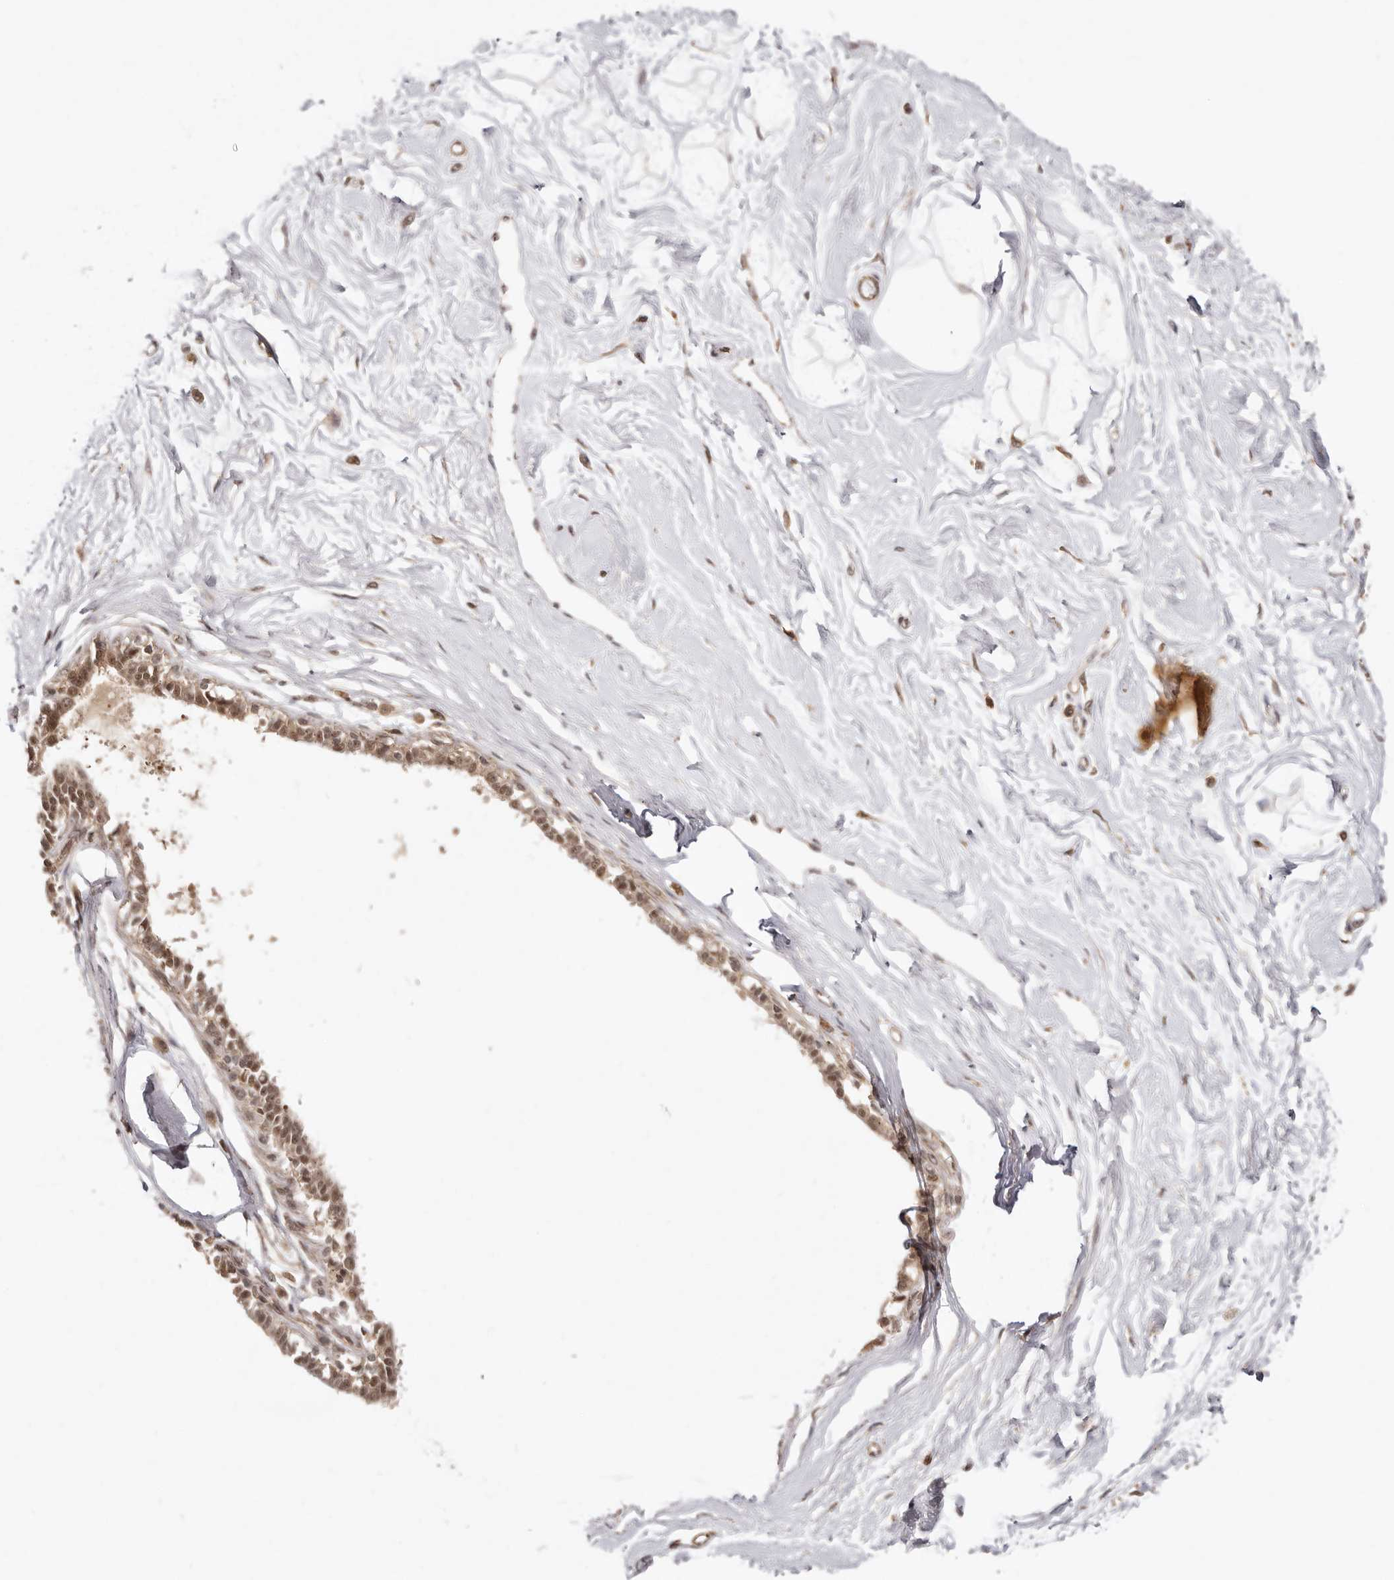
{"staining": {"intensity": "negative", "quantity": "none", "location": "none"}, "tissue": "breast", "cell_type": "Adipocytes", "image_type": "normal", "snomed": [{"axis": "morphology", "description": "Normal tissue, NOS"}, {"axis": "topography", "description": "Breast"}], "caption": "A high-resolution micrograph shows IHC staining of normal breast, which exhibits no significant positivity in adipocytes. (Immunohistochemistry, brightfield microscopy, high magnification).", "gene": "MED8", "patient": {"sex": "female", "age": 45}}